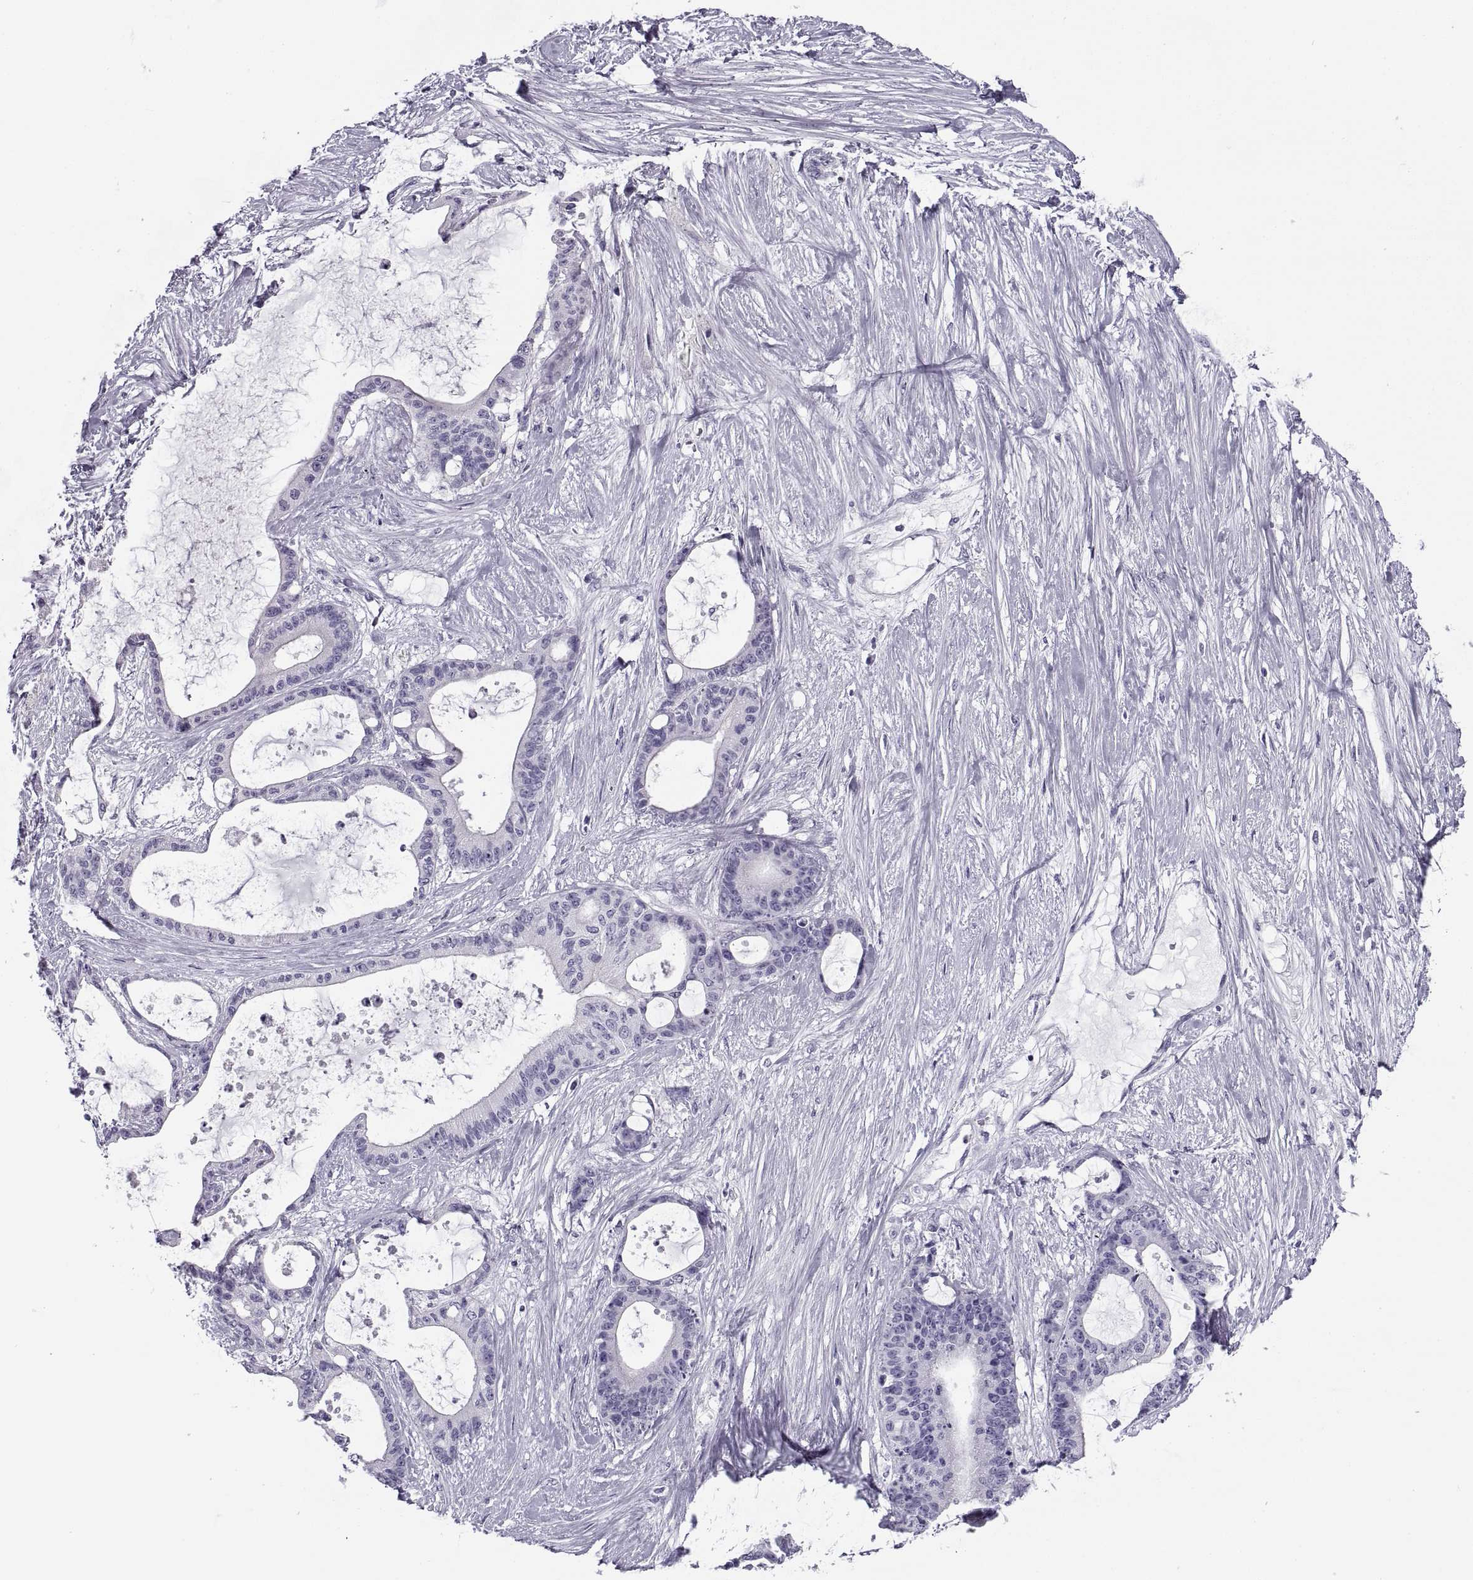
{"staining": {"intensity": "negative", "quantity": "none", "location": "none"}, "tissue": "liver cancer", "cell_type": "Tumor cells", "image_type": "cancer", "snomed": [{"axis": "morphology", "description": "Normal tissue, NOS"}, {"axis": "morphology", "description": "Cholangiocarcinoma"}, {"axis": "topography", "description": "Liver"}, {"axis": "topography", "description": "Peripheral nerve tissue"}], "caption": "This micrograph is of cholangiocarcinoma (liver) stained with IHC to label a protein in brown with the nuclei are counter-stained blue. There is no staining in tumor cells. (Brightfield microscopy of DAB (3,3'-diaminobenzidine) immunohistochemistry (IHC) at high magnification).", "gene": "RLBP1", "patient": {"sex": "female", "age": 73}}